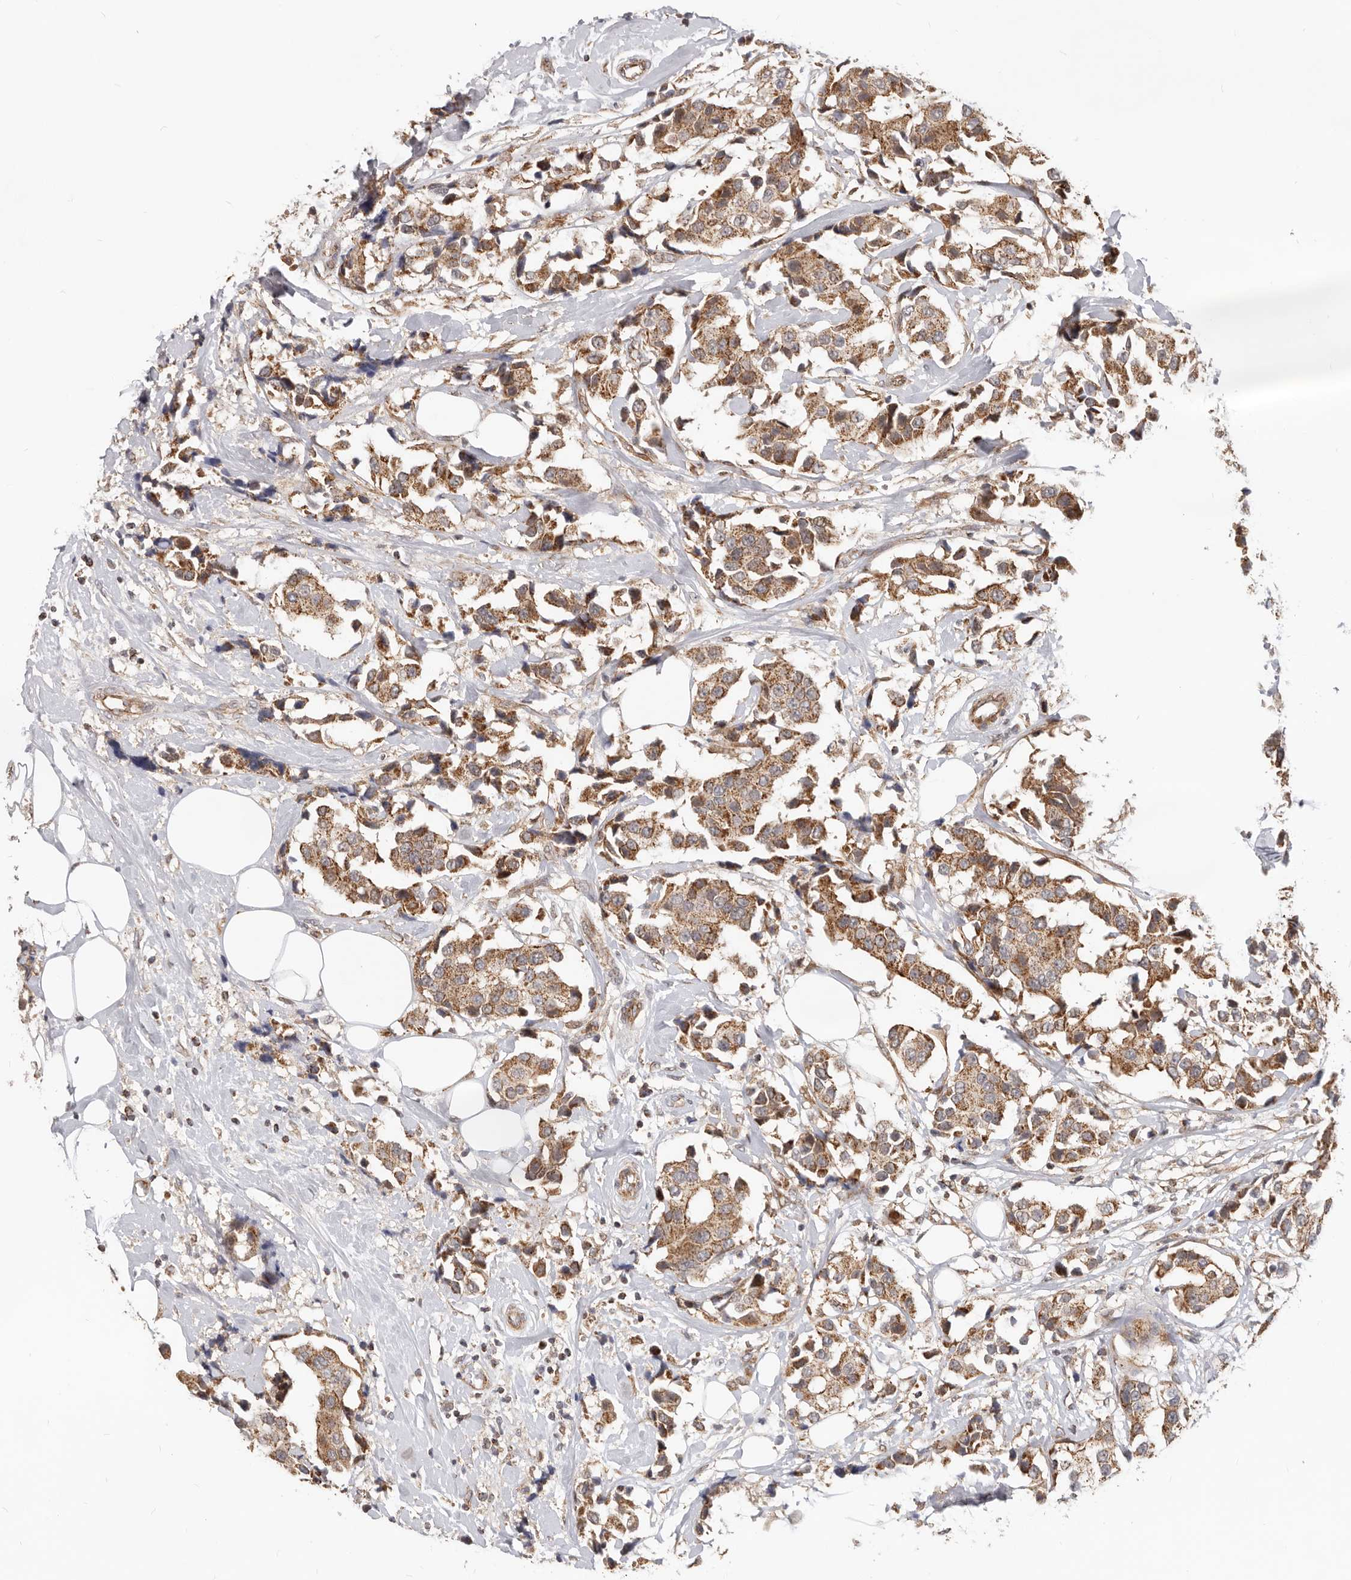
{"staining": {"intensity": "moderate", "quantity": ">75%", "location": "cytoplasmic/membranous"}, "tissue": "breast cancer", "cell_type": "Tumor cells", "image_type": "cancer", "snomed": [{"axis": "morphology", "description": "Normal tissue, NOS"}, {"axis": "morphology", "description": "Duct carcinoma"}, {"axis": "topography", "description": "Breast"}], "caption": "Immunohistochemistry (DAB (3,3'-diaminobenzidine)) staining of human breast invasive ductal carcinoma shows moderate cytoplasmic/membranous protein staining in approximately >75% of tumor cells.", "gene": "USP49", "patient": {"sex": "female", "age": 39}}